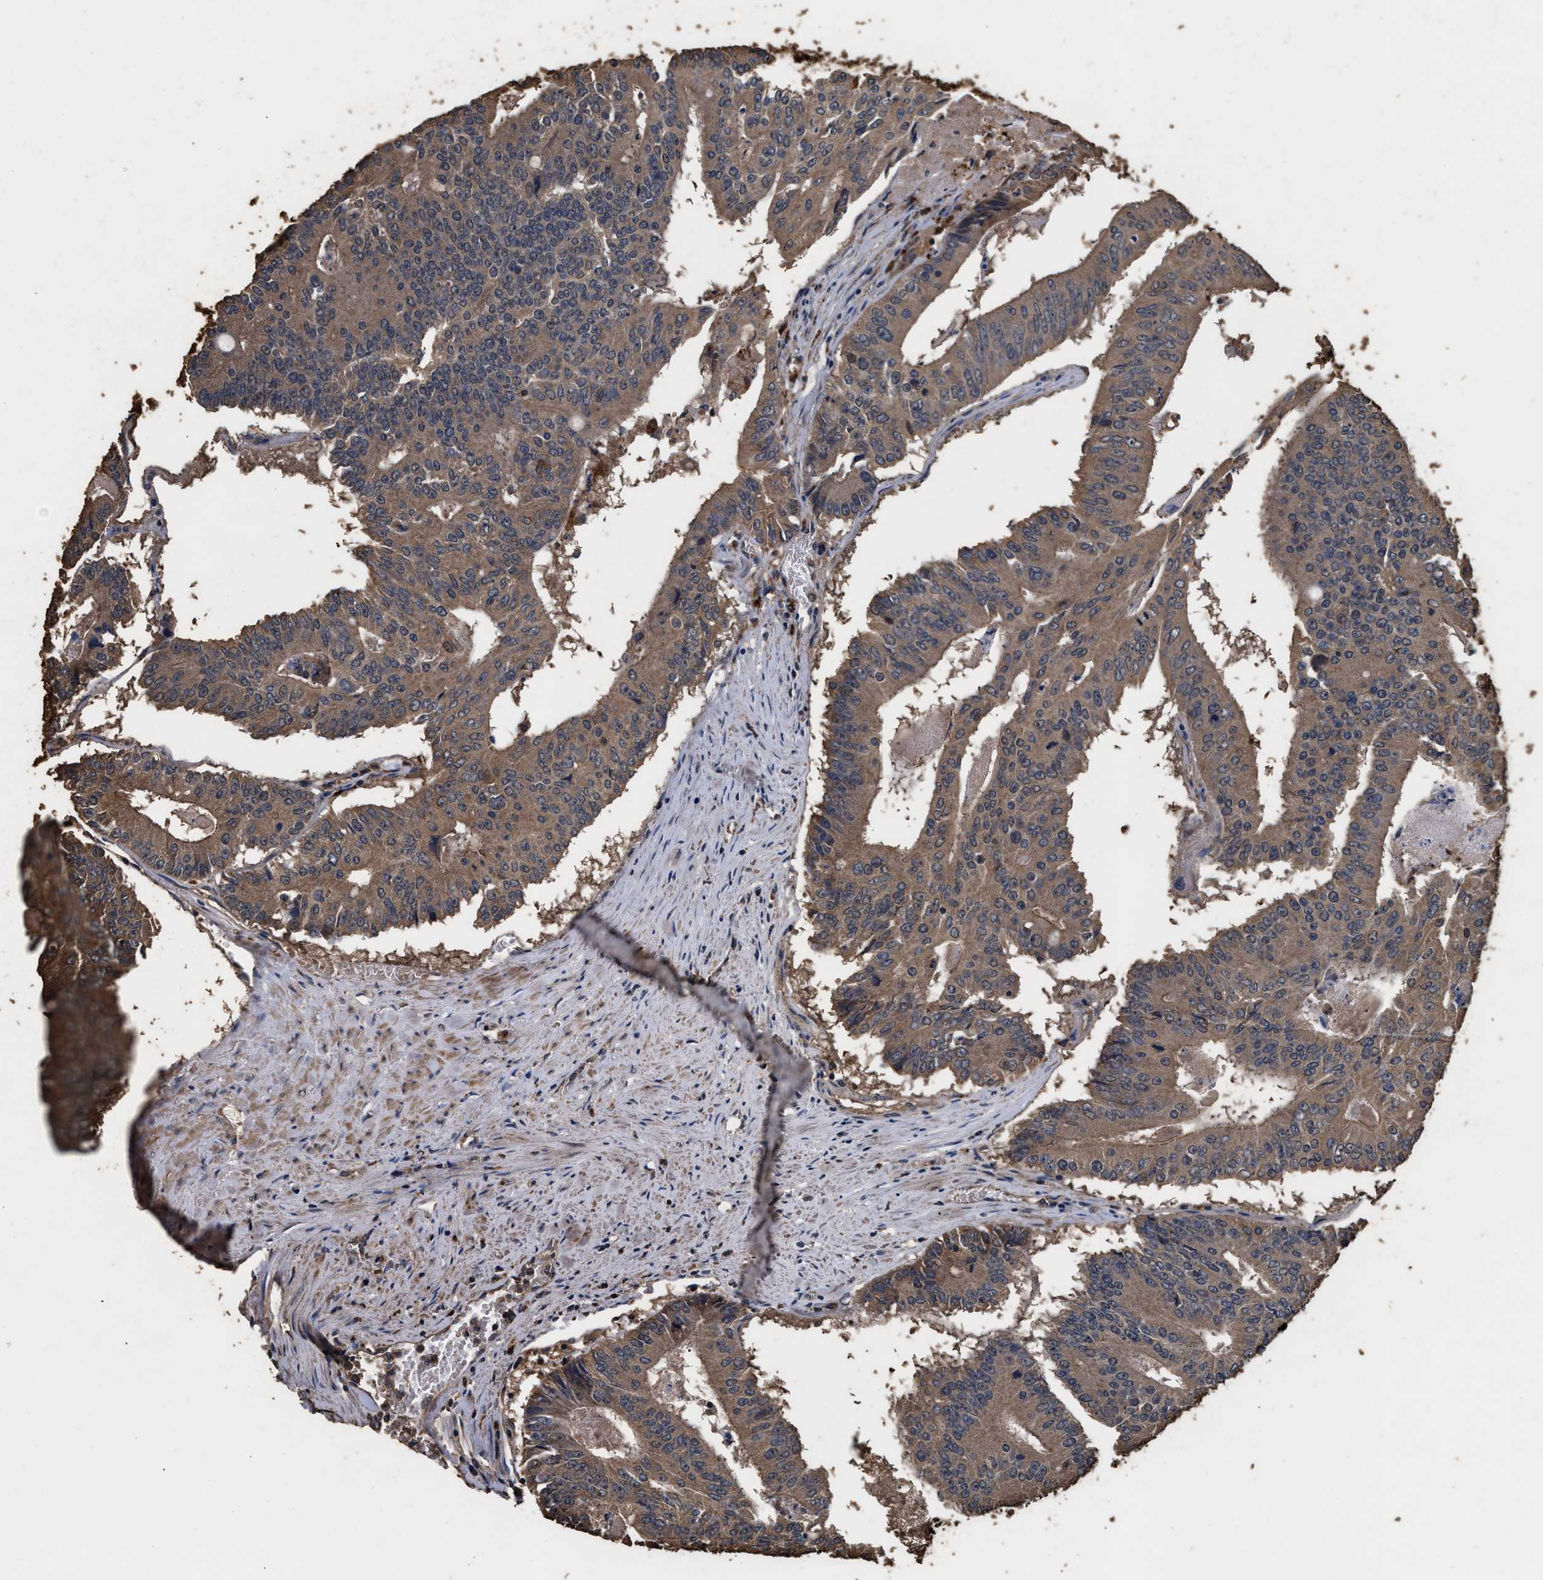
{"staining": {"intensity": "moderate", "quantity": ">75%", "location": "cytoplasmic/membranous"}, "tissue": "colorectal cancer", "cell_type": "Tumor cells", "image_type": "cancer", "snomed": [{"axis": "morphology", "description": "Adenocarcinoma, NOS"}, {"axis": "topography", "description": "Colon"}], "caption": "IHC image of neoplastic tissue: human adenocarcinoma (colorectal) stained using IHC reveals medium levels of moderate protein expression localized specifically in the cytoplasmic/membranous of tumor cells, appearing as a cytoplasmic/membranous brown color.", "gene": "KYAT1", "patient": {"sex": "male", "age": 87}}